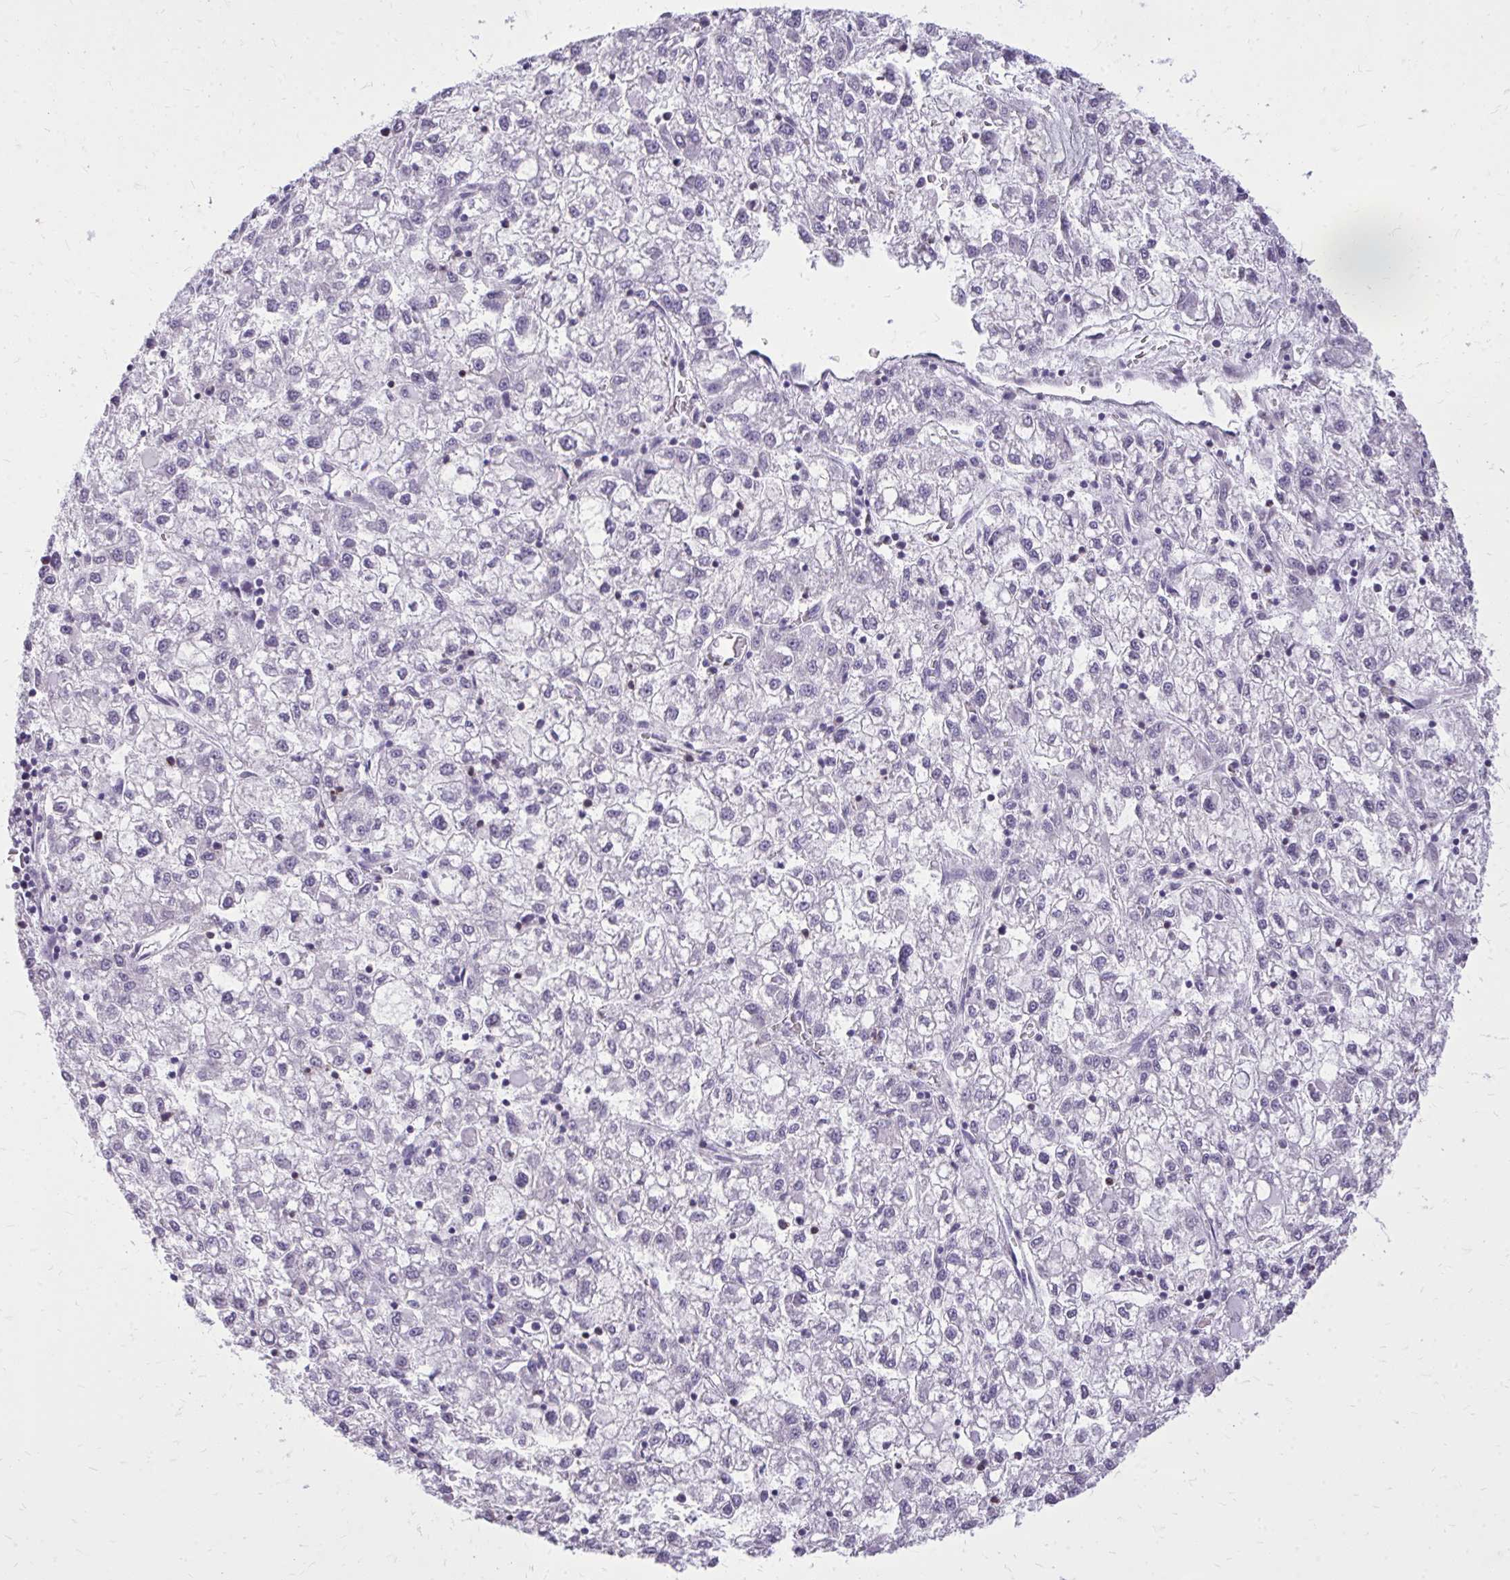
{"staining": {"intensity": "negative", "quantity": "none", "location": "none"}, "tissue": "liver cancer", "cell_type": "Tumor cells", "image_type": "cancer", "snomed": [{"axis": "morphology", "description": "Carcinoma, Hepatocellular, NOS"}, {"axis": "topography", "description": "Liver"}], "caption": "Liver cancer stained for a protein using immunohistochemistry (IHC) shows no positivity tumor cells.", "gene": "AKAP5", "patient": {"sex": "male", "age": 40}}